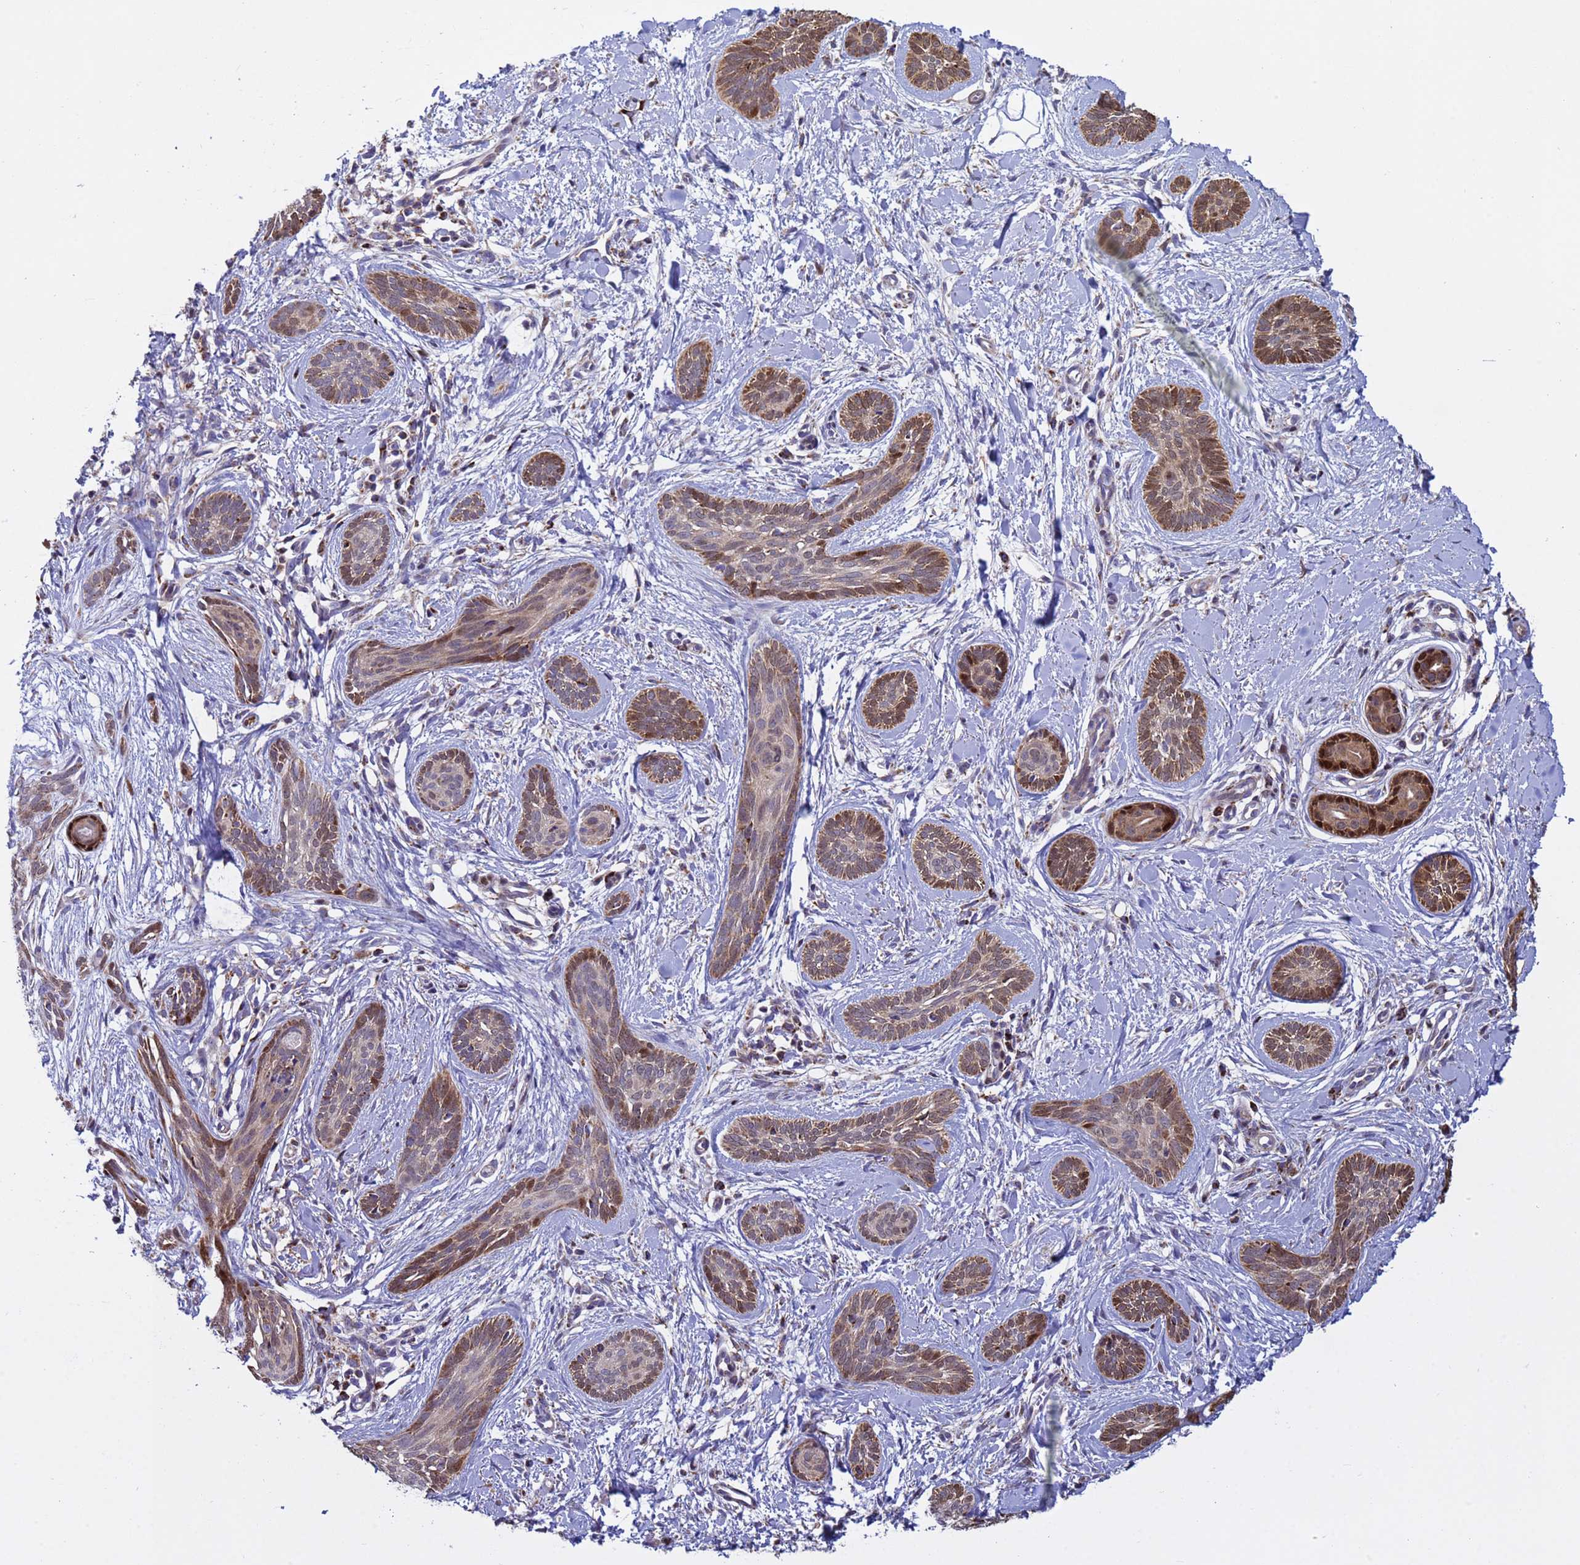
{"staining": {"intensity": "moderate", "quantity": ">75%", "location": "cytoplasmic/membranous"}, "tissue": "skin cancer", "cell_type": "Tumor cells", "image_type": "cancer", "snomed": [{"axis": "morphology", "description": "Basal cell carcinoma"}, {"axis": "topography", "description": "Skin"}], "caption": "A brown stain labels moderate cytoplasmic/membranous positivity of a protein in skin cancer (basal cell carcinoma) tumor cells.", "gene": "TUBGCP3", "patient": {"sex": "female", "age": 81}}